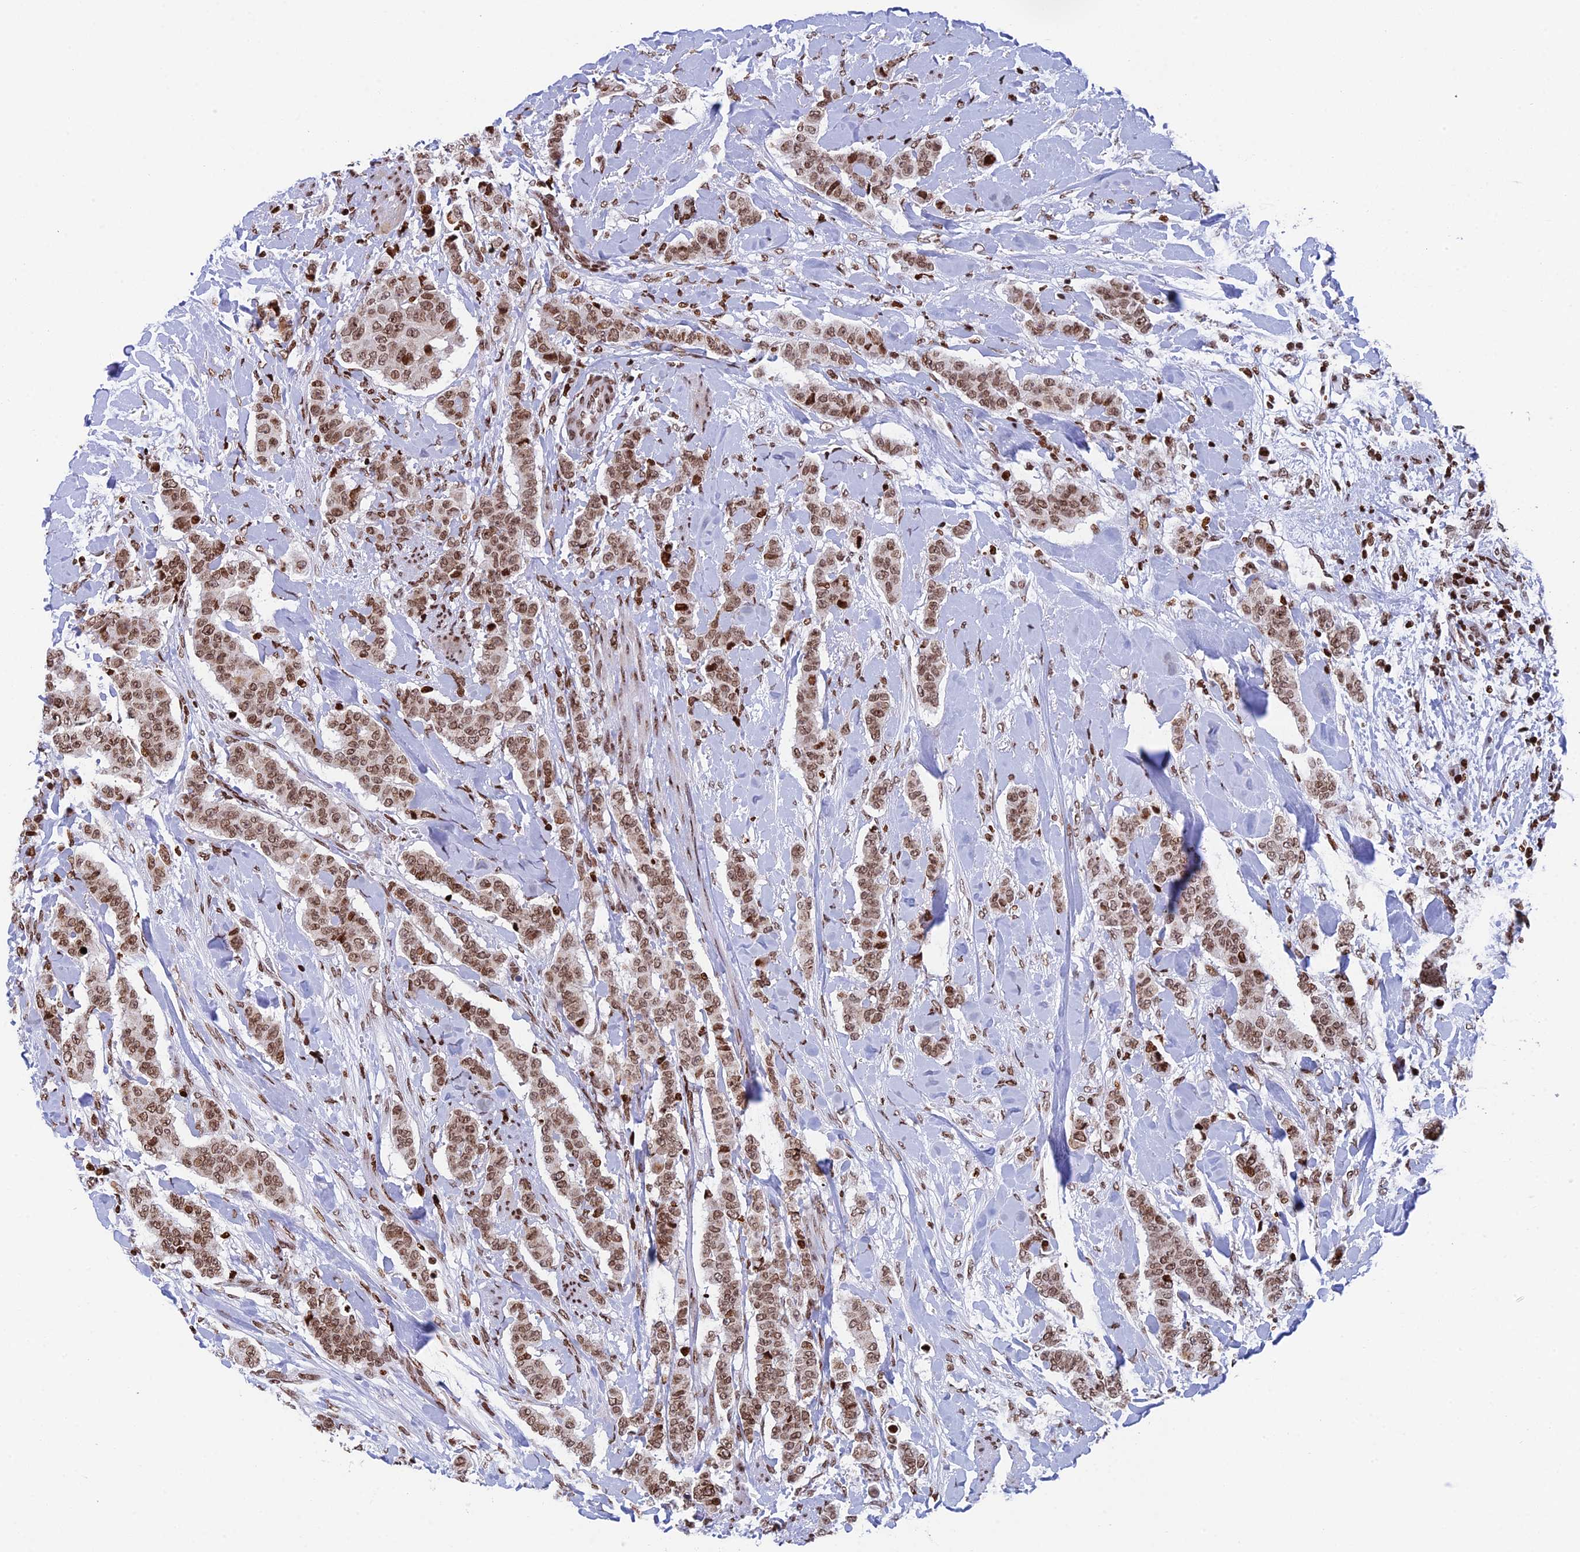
{"staining": {"intensity": "moderate", "quantity": ">75%", "location": "nuclear"}, "tissue": "breast cancer", "cell_type": "Tumor cells", "image_type": "cancer", "snomed": [{"axis": "morphology", "description": "Duct carcinoma"}, {"axis": "topography", "description": "Breast"}], "caption": "Breast cancer (invasive ductal carcinoma) stained with a protein marker shows moderate staining in tumor cells.", "gene": "RPAP1", "patient": {"sex": "female", "age": 40}}